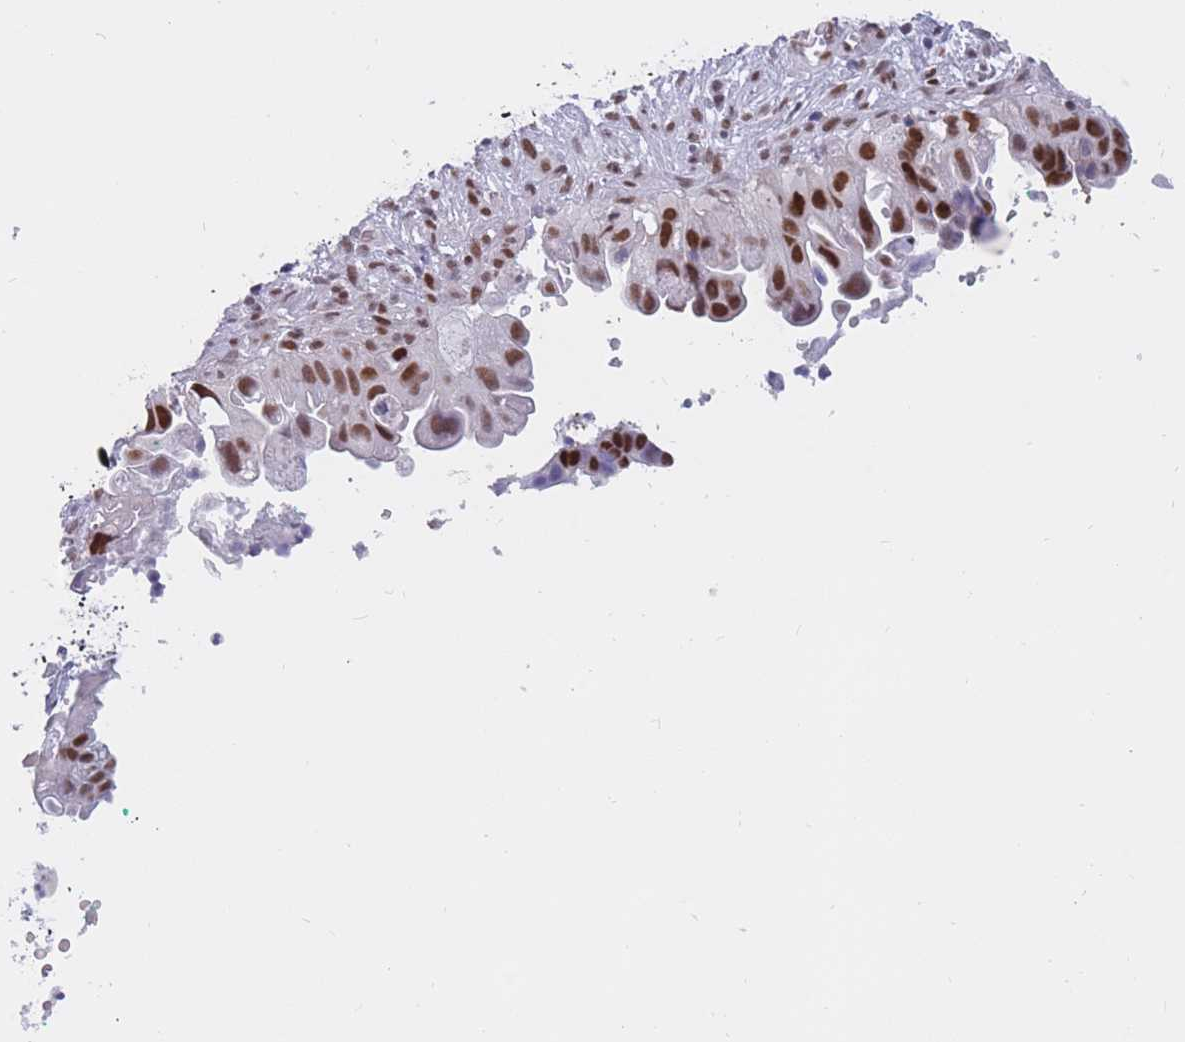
{"staining": {"intensity": "strong", "quantity": ">75%", "location": "nuclear"}, "tissue": "cervical cancer", "cell_type": "Tumor cells", "image_type": "cancer", "snomed": [{"axis": "morphology", "description": "Adenocarcinoma, NOS"}, {"axis": "topography", "description": "Cervix"}], "caption": "IHC of cervical cancer (adenocarcinoma) shows high levels of strong nuclear staining in about >75% of tumor cells.", "gene": "NASP", "patient": {"sex": "female", "age": 42}}